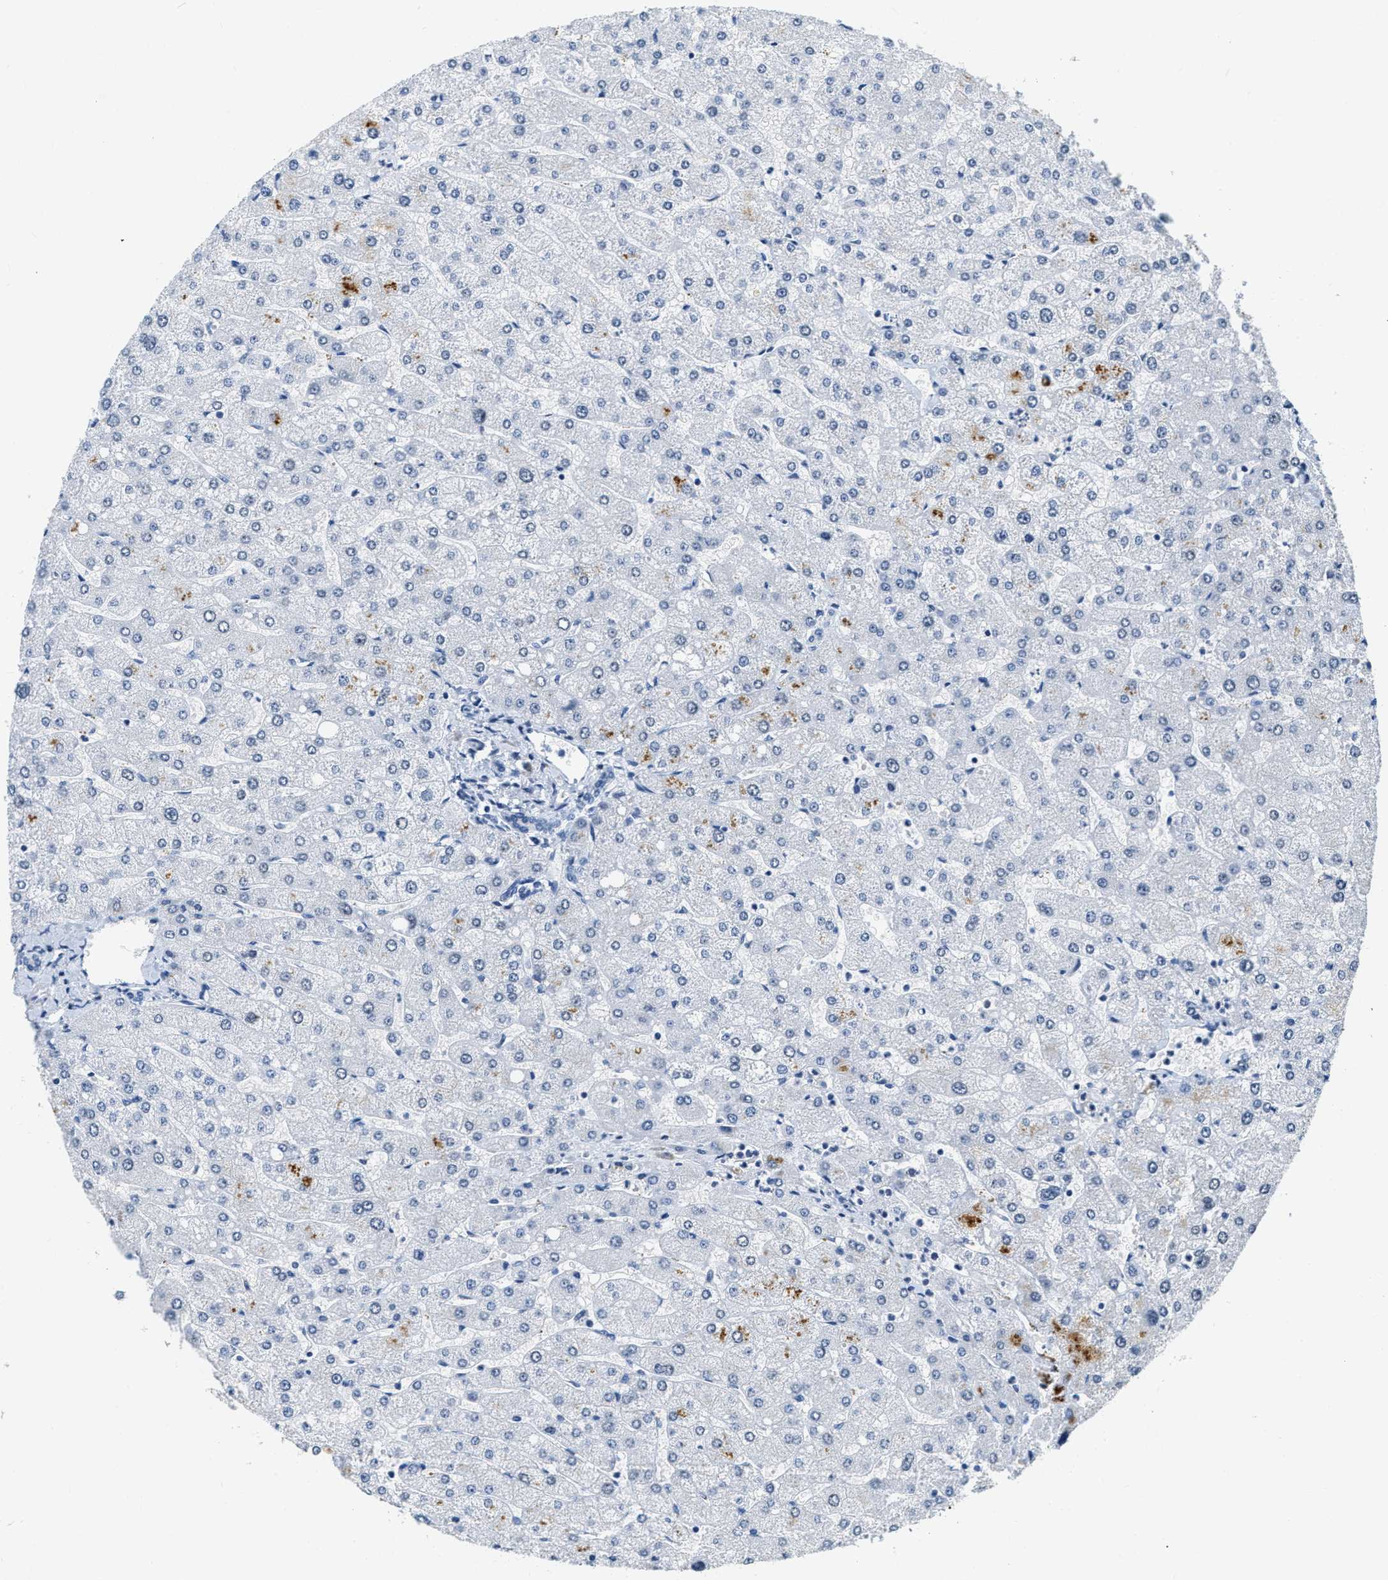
{"staining": {"intensity": "negative", "quantity": "none", "location": "none"}, "tissue": "liver", "cell_type": "Cholangiocytes", "image_type": "normal", "snomed": [{"axis": "morphology", "description": "Normal tissue, NOS"}, {"axis": "topography", "description": "Liver"}], "caption": "This is an immunohistochemistry (IHC) photomicrograph of normal human liver. There is no staining in cholangiocytes.", "gene": "EIF2AK2", "patient": {"sex": "male", "age": 55}}